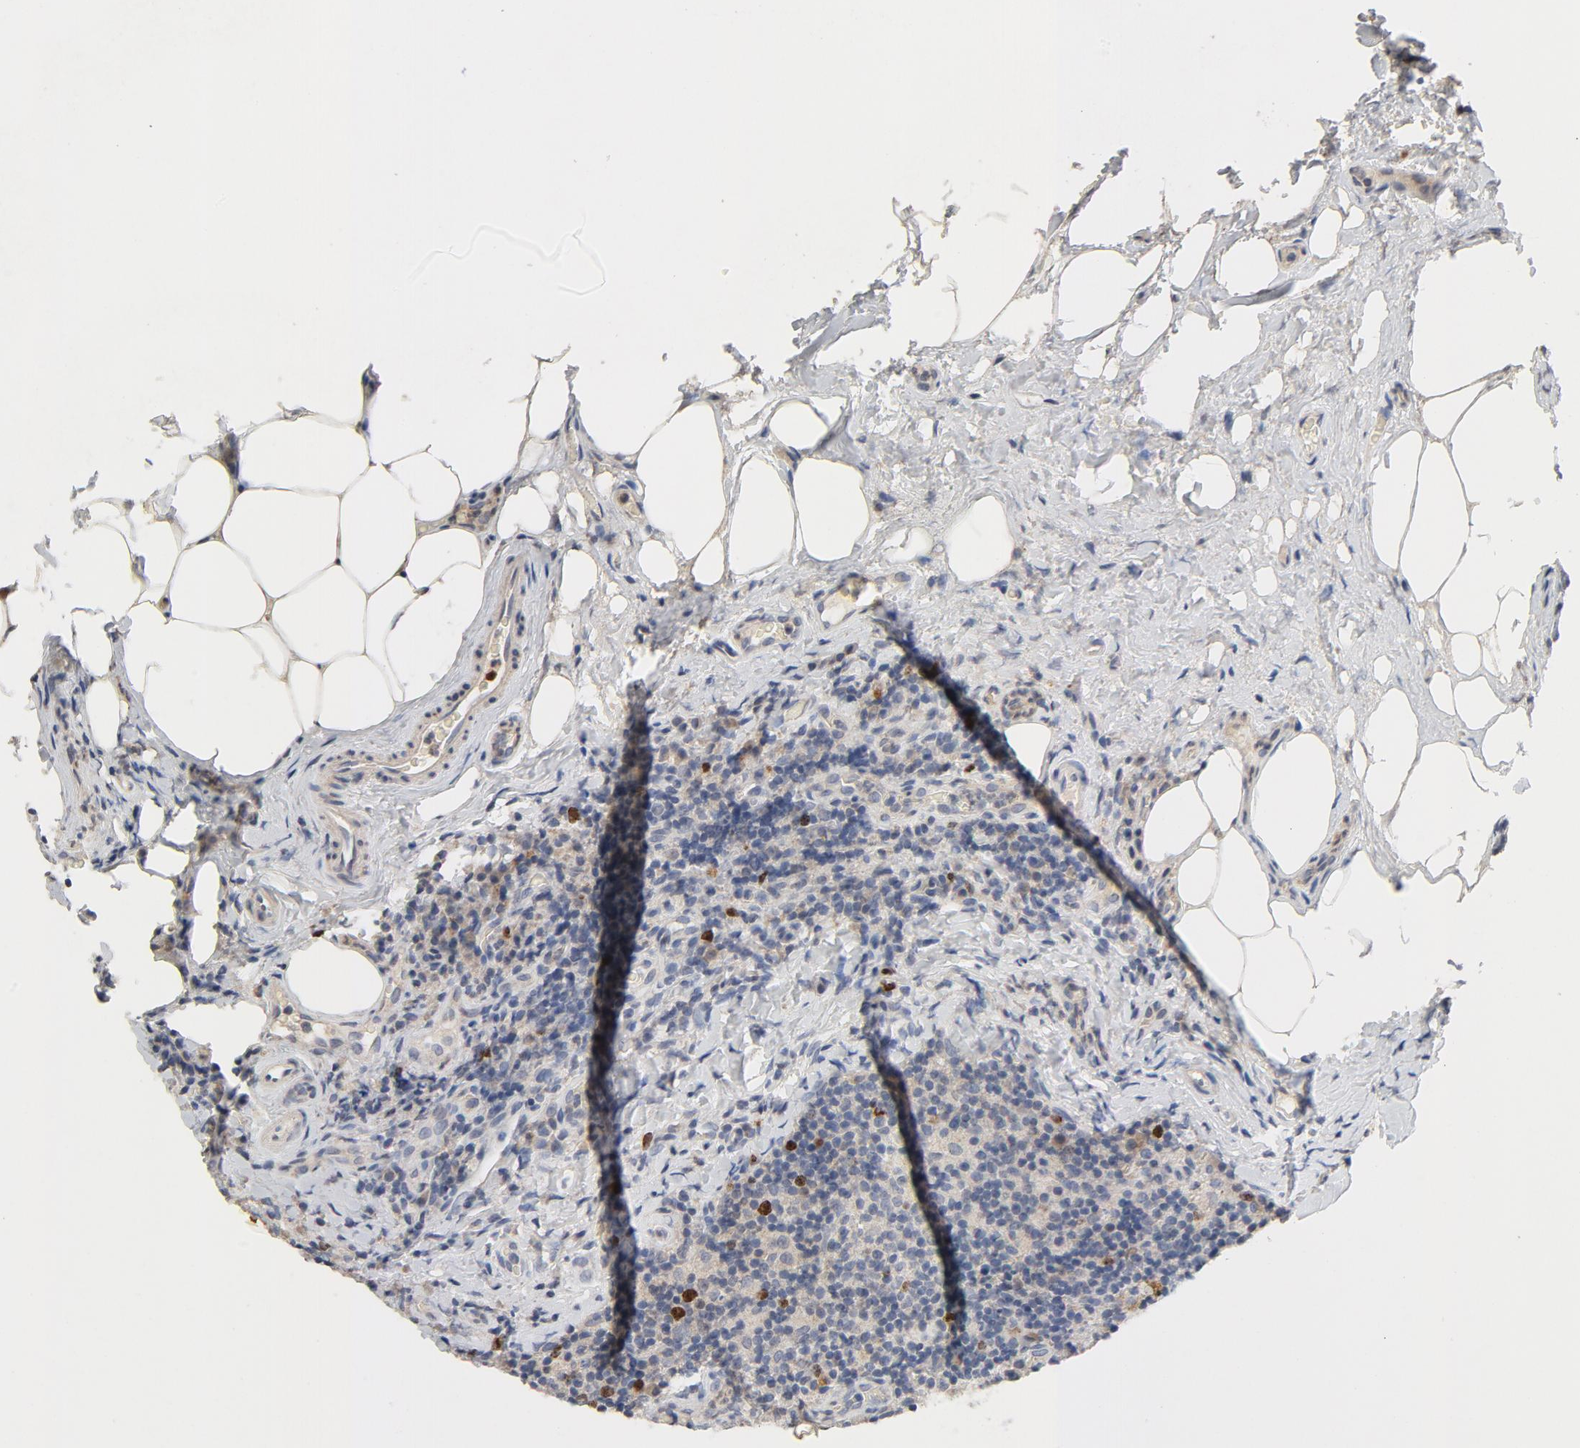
{"staining": {"intensity": "moderate", "quantity": "25%-75%", "location": "nuclear"}, "tissue": "lymph node", "cell_type": "Germinal center cells", "image_type": "normal", "snomed": [{"axis": "morphology", "description": "Normal tissue, NOS"}, {"axis": "morphology", "description": "Inflammation, NOS"}, {"axis": "topography", "description": "Lymph node"}], "caption": "Protein staining of unremarkable lymph node shows moderate nuclear expression in approximately 25%-75% of germinal center cells.", "gene": "BIRC5", "patient": {"sex": "male", "age": 46}}